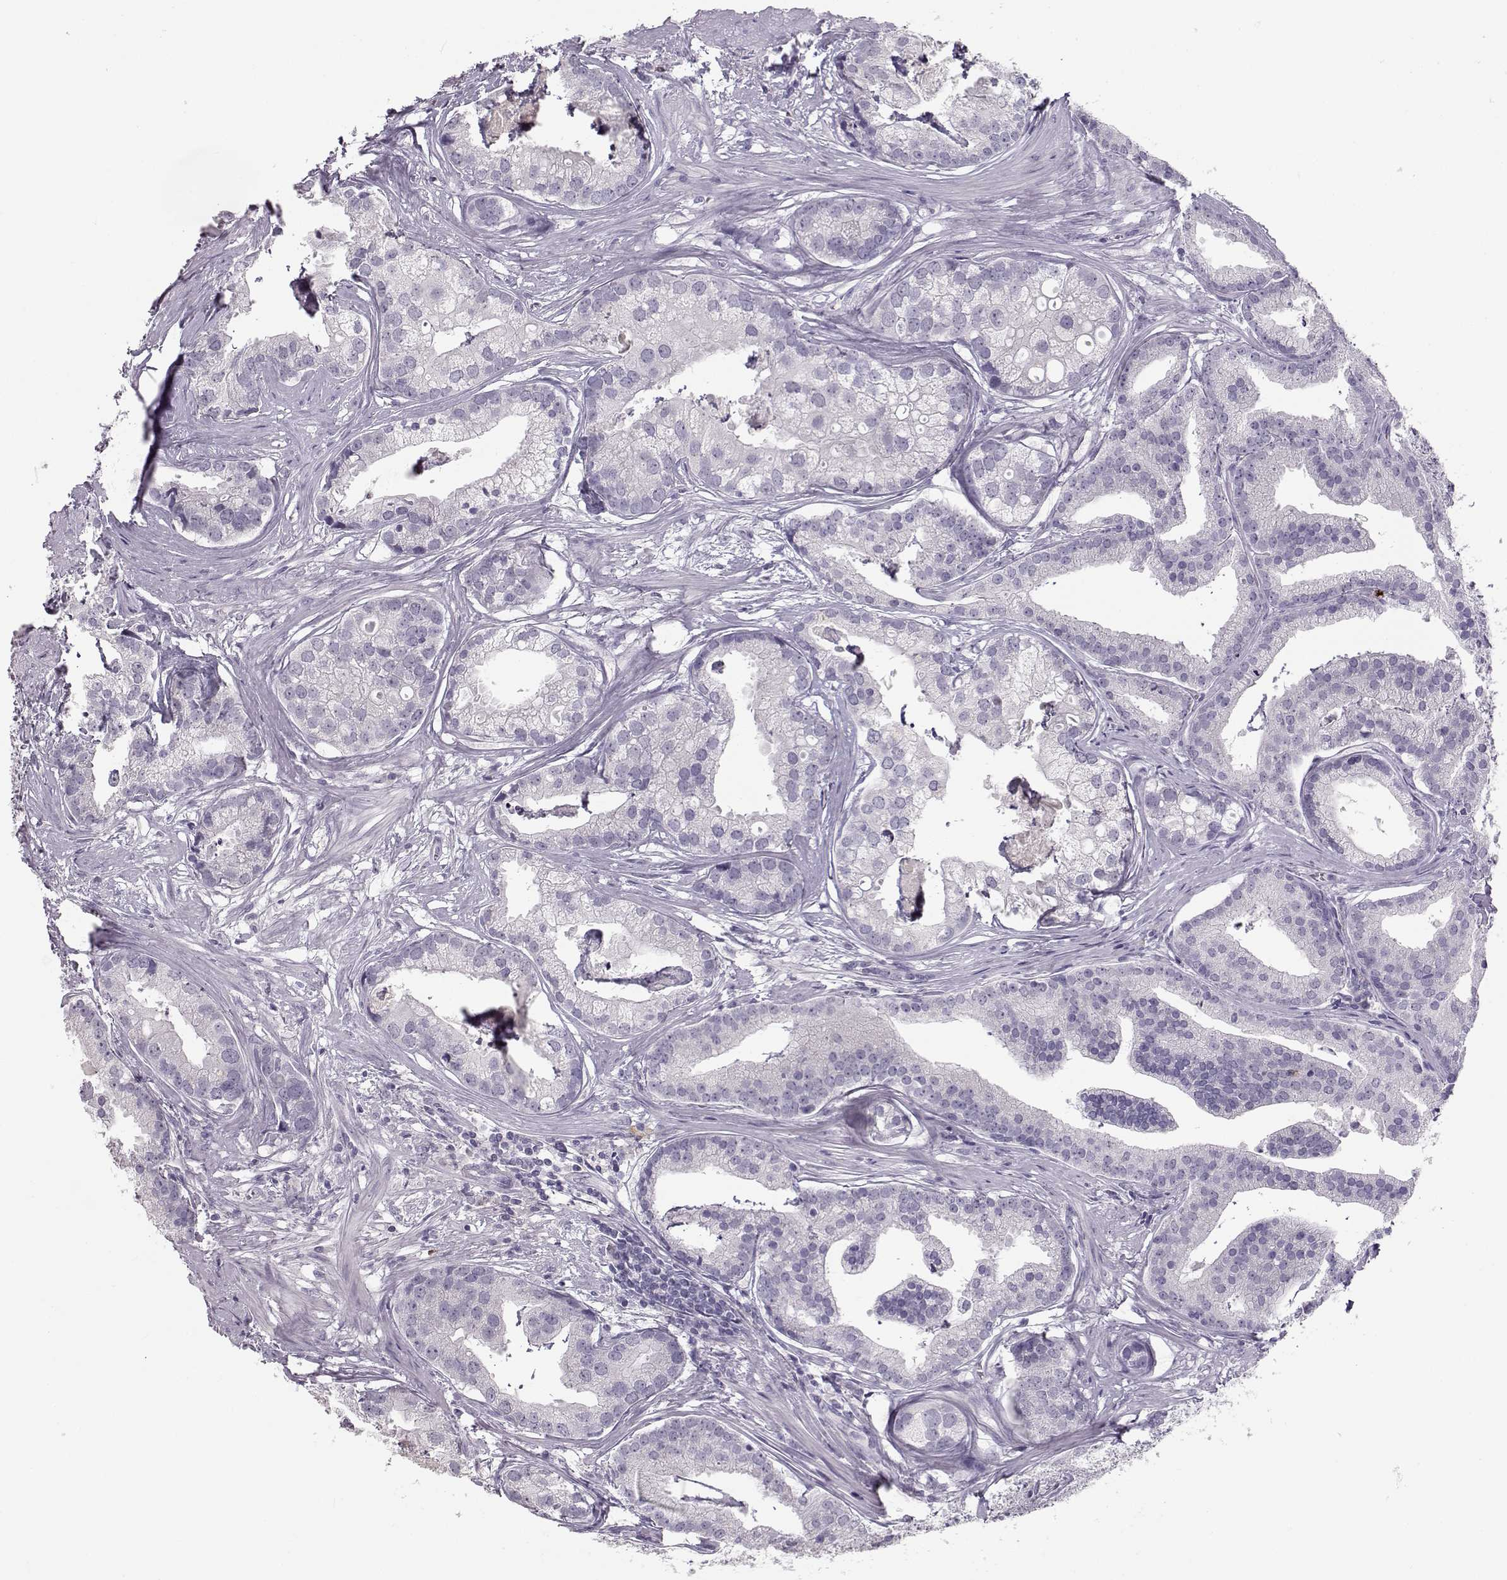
{"staining": {"intensity": "negative", "quantity": "none", "location": "none"}, "tissue": "prostate cancer", "cell_type": "Tumor cells", "image_type": "cancer", "snomed": [{"axis": "morphology", "description": "Adenocarcinoma, NOS"}, {"axis": "topography", "description": "Prostate and seminal vesicle, NOS"}, {"axis": "topography", "description": "Prostate"}], "caption": "A histopathology image of prostate cancer (adenocarcinoma) stained for a protein shows no brown staining in tumor cells. The staining was performed using DAB to visualize the protein expression in brown, while the nuclei were stained in blue with hematoxylin (Magnification: 20x).", "gene": "NUTM1", "patient": {"sex": "male", "age": 44}}